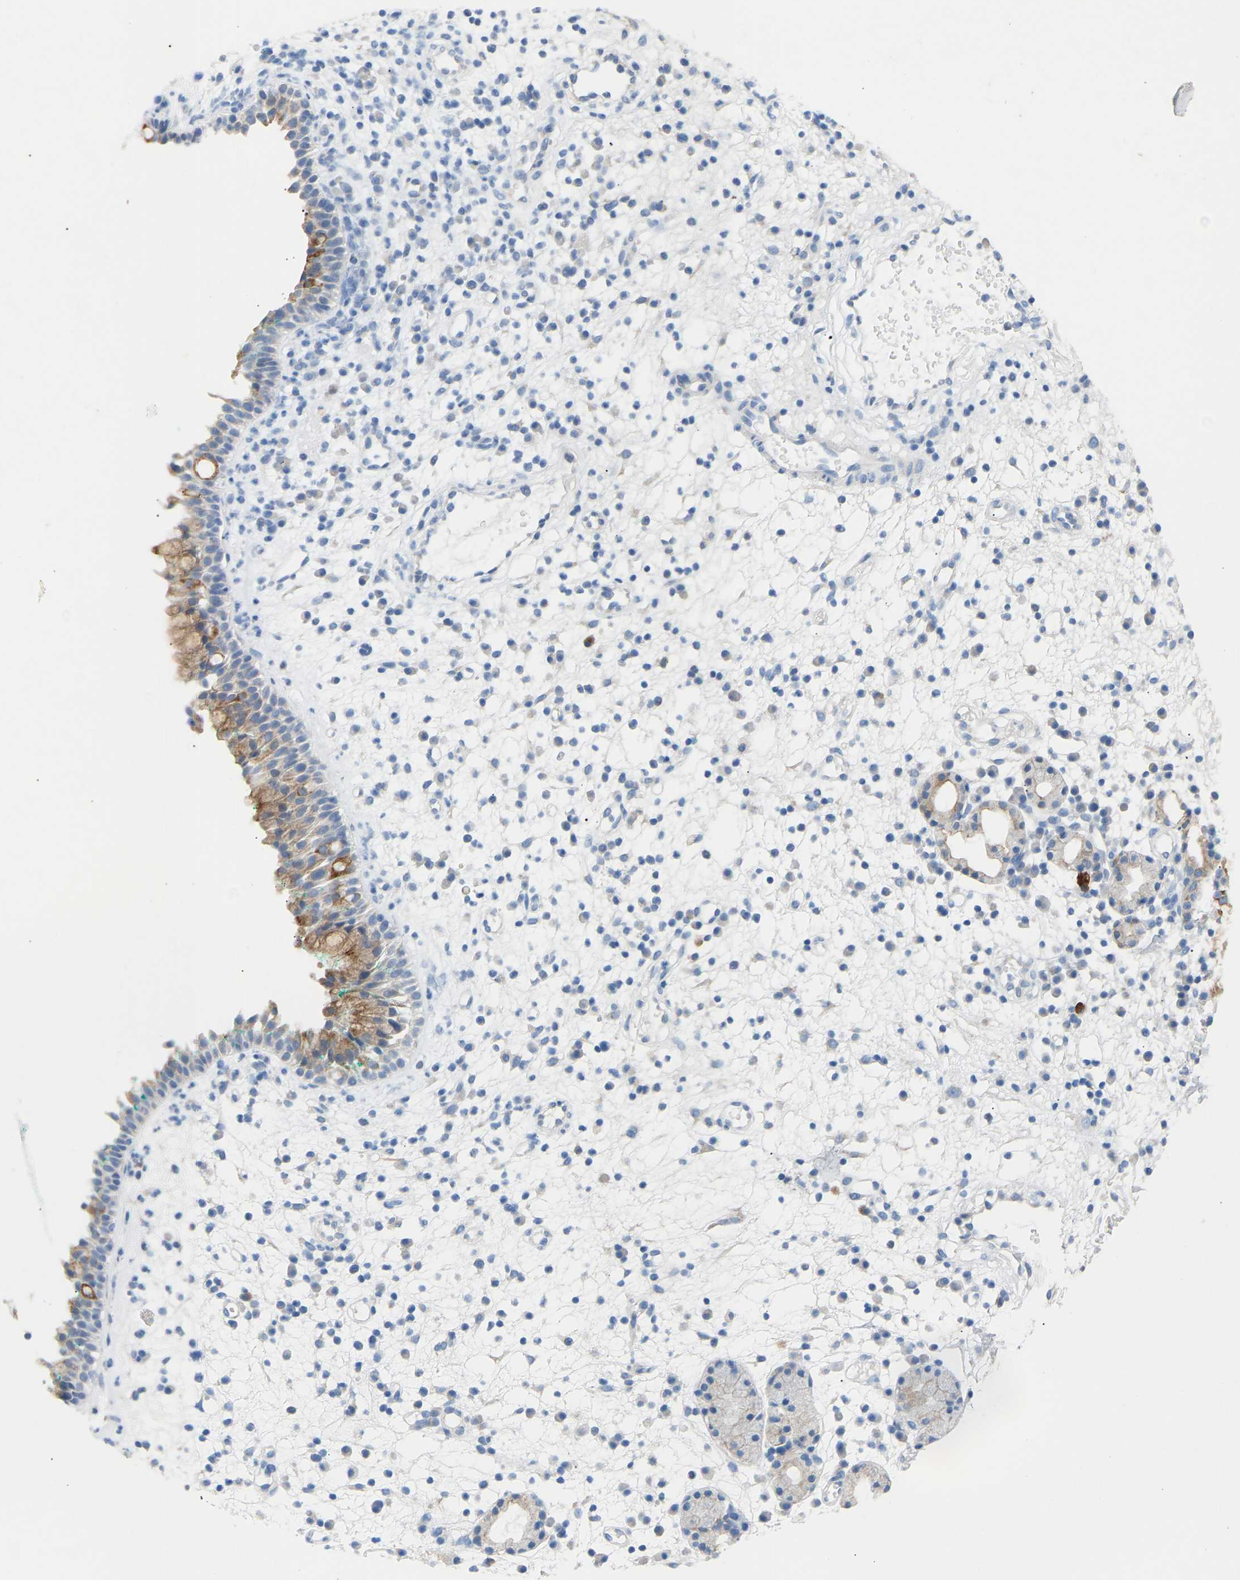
{"staining": {"intensity": "strong", "quantity": "25%-75%", "location": "cytoplasmic/membranous"}, "tissue": "nasopharynx", "cell_type": "Respiratory epithelial cells", "image_type": "normal", "snomed": [{"axis": "morphology", "description": "Normal tissue, NOS"}, {"axis": "morphology", "description": "Basal cell carcinoma"}, {"axis": "topography", "description": "Cartilage tissue"}, {"axis": "topography", "description": "Nasopharynx"}, {"axis": "topography", "description": "Oral tissue"}], "caption": "A high amount of strong cytoplasmic/membranous positivity is present in approximately 25%-75% of respiratory epithelial cells in benign nasopharynx. (Brightfield microscopy of DAB IHC at high magnification).", "gene": "PEX1", "patient": {"sex": "female", "age": 77}}